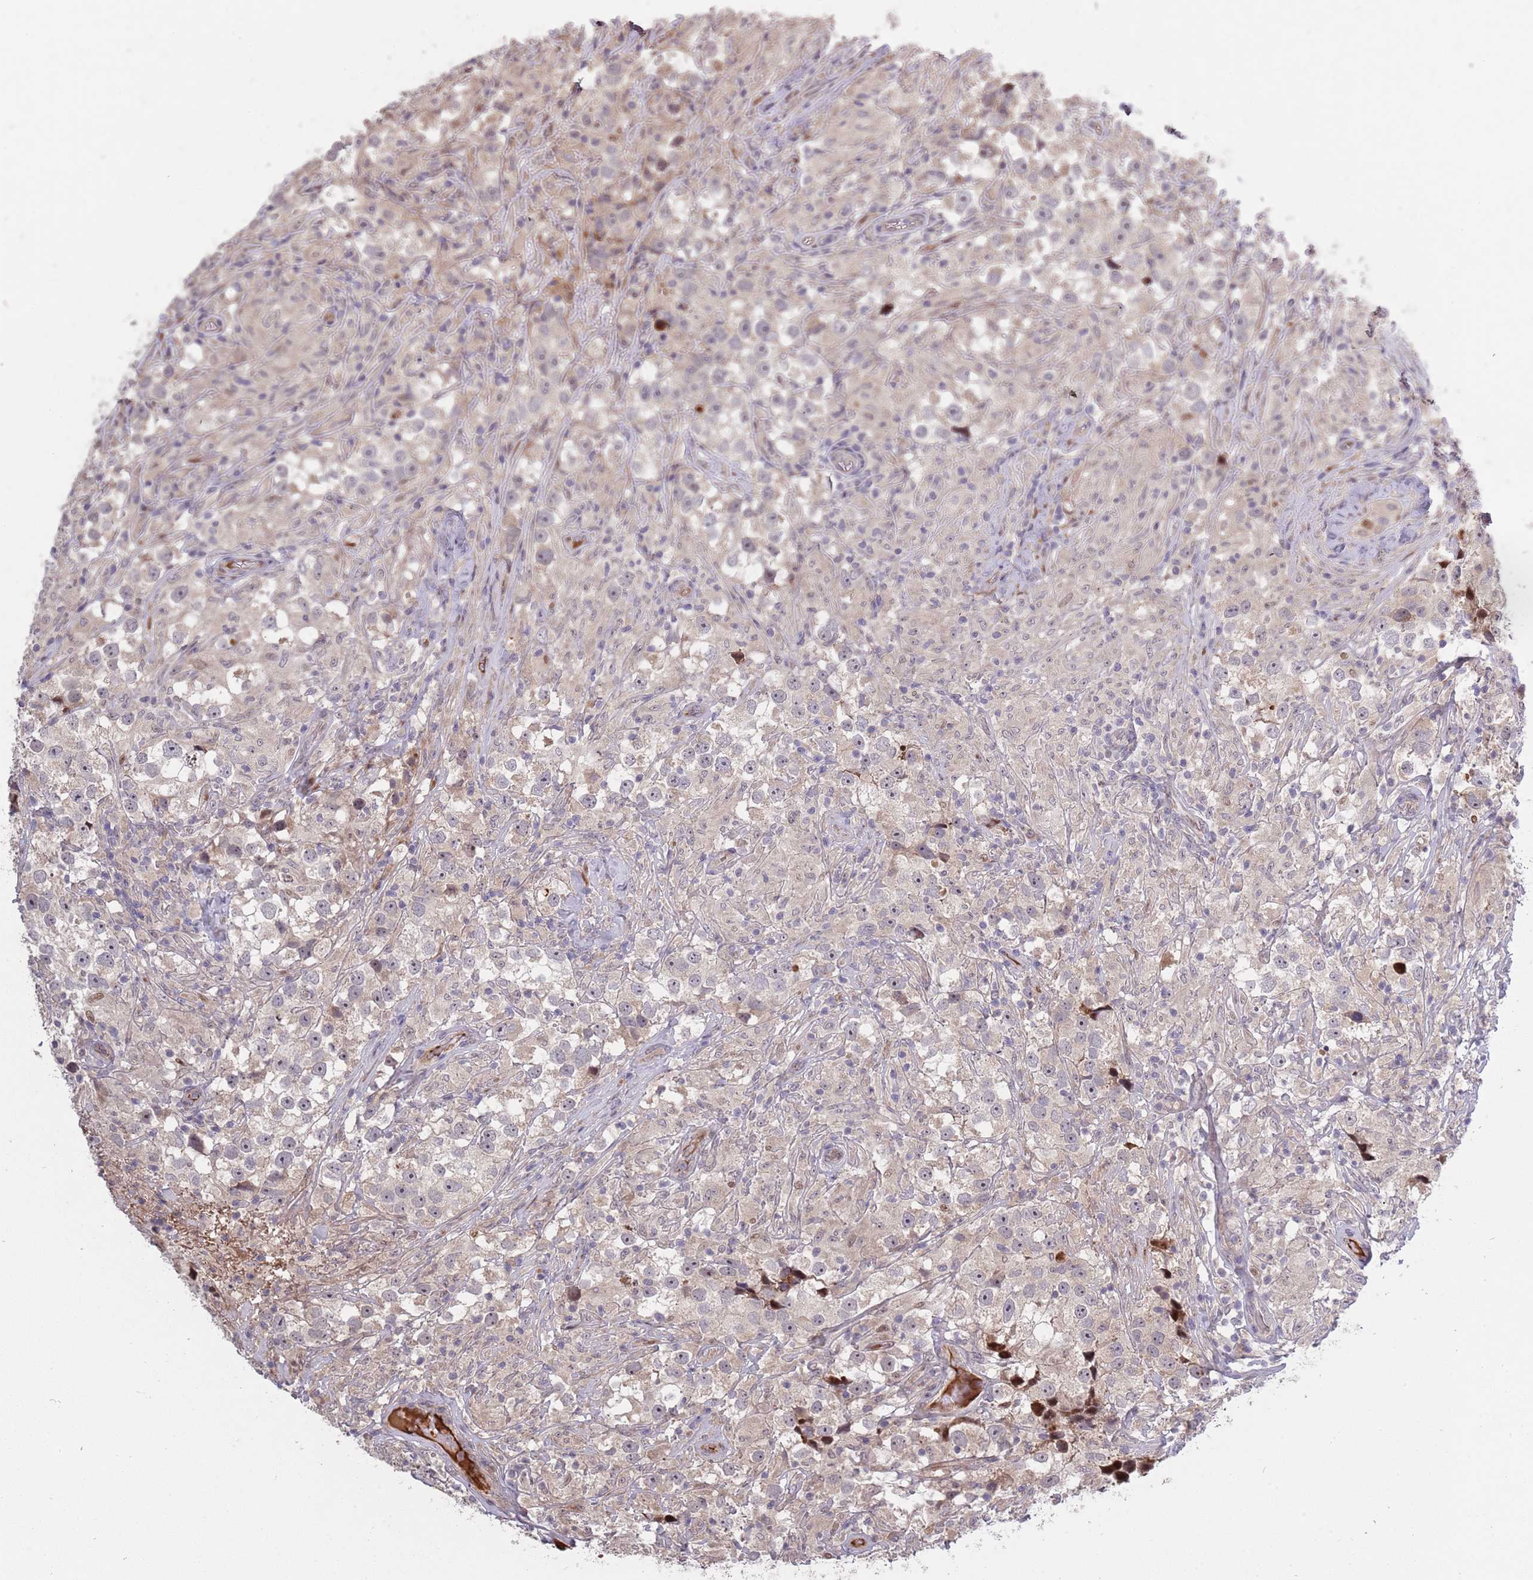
{"staining": {"intensity": "weak", "quantity": "<25%", "location": "cytoplasmic/membranous,nuclear"}, "tissue": "testis cancer", "cell_type": "Tumor cells", "image_type": "cancer", "snomed": [{"axis": "morphology", "description": "Seminoma, NOS"}, {"axis": "topography", "description": "Testis"}], "caption": "Immunohistochemistry photomicrograph of neoplastic tissue: human seminoma (testis) stained with DAB (3,3'-diaminobenzidine) exhibits no significant protein staining in tumor cells. (Immunohistochemistry, brightfield microscopy, high magnification).", "gene": "SYNDIG1L", "patient": {"sex": "male", "age": 46}}